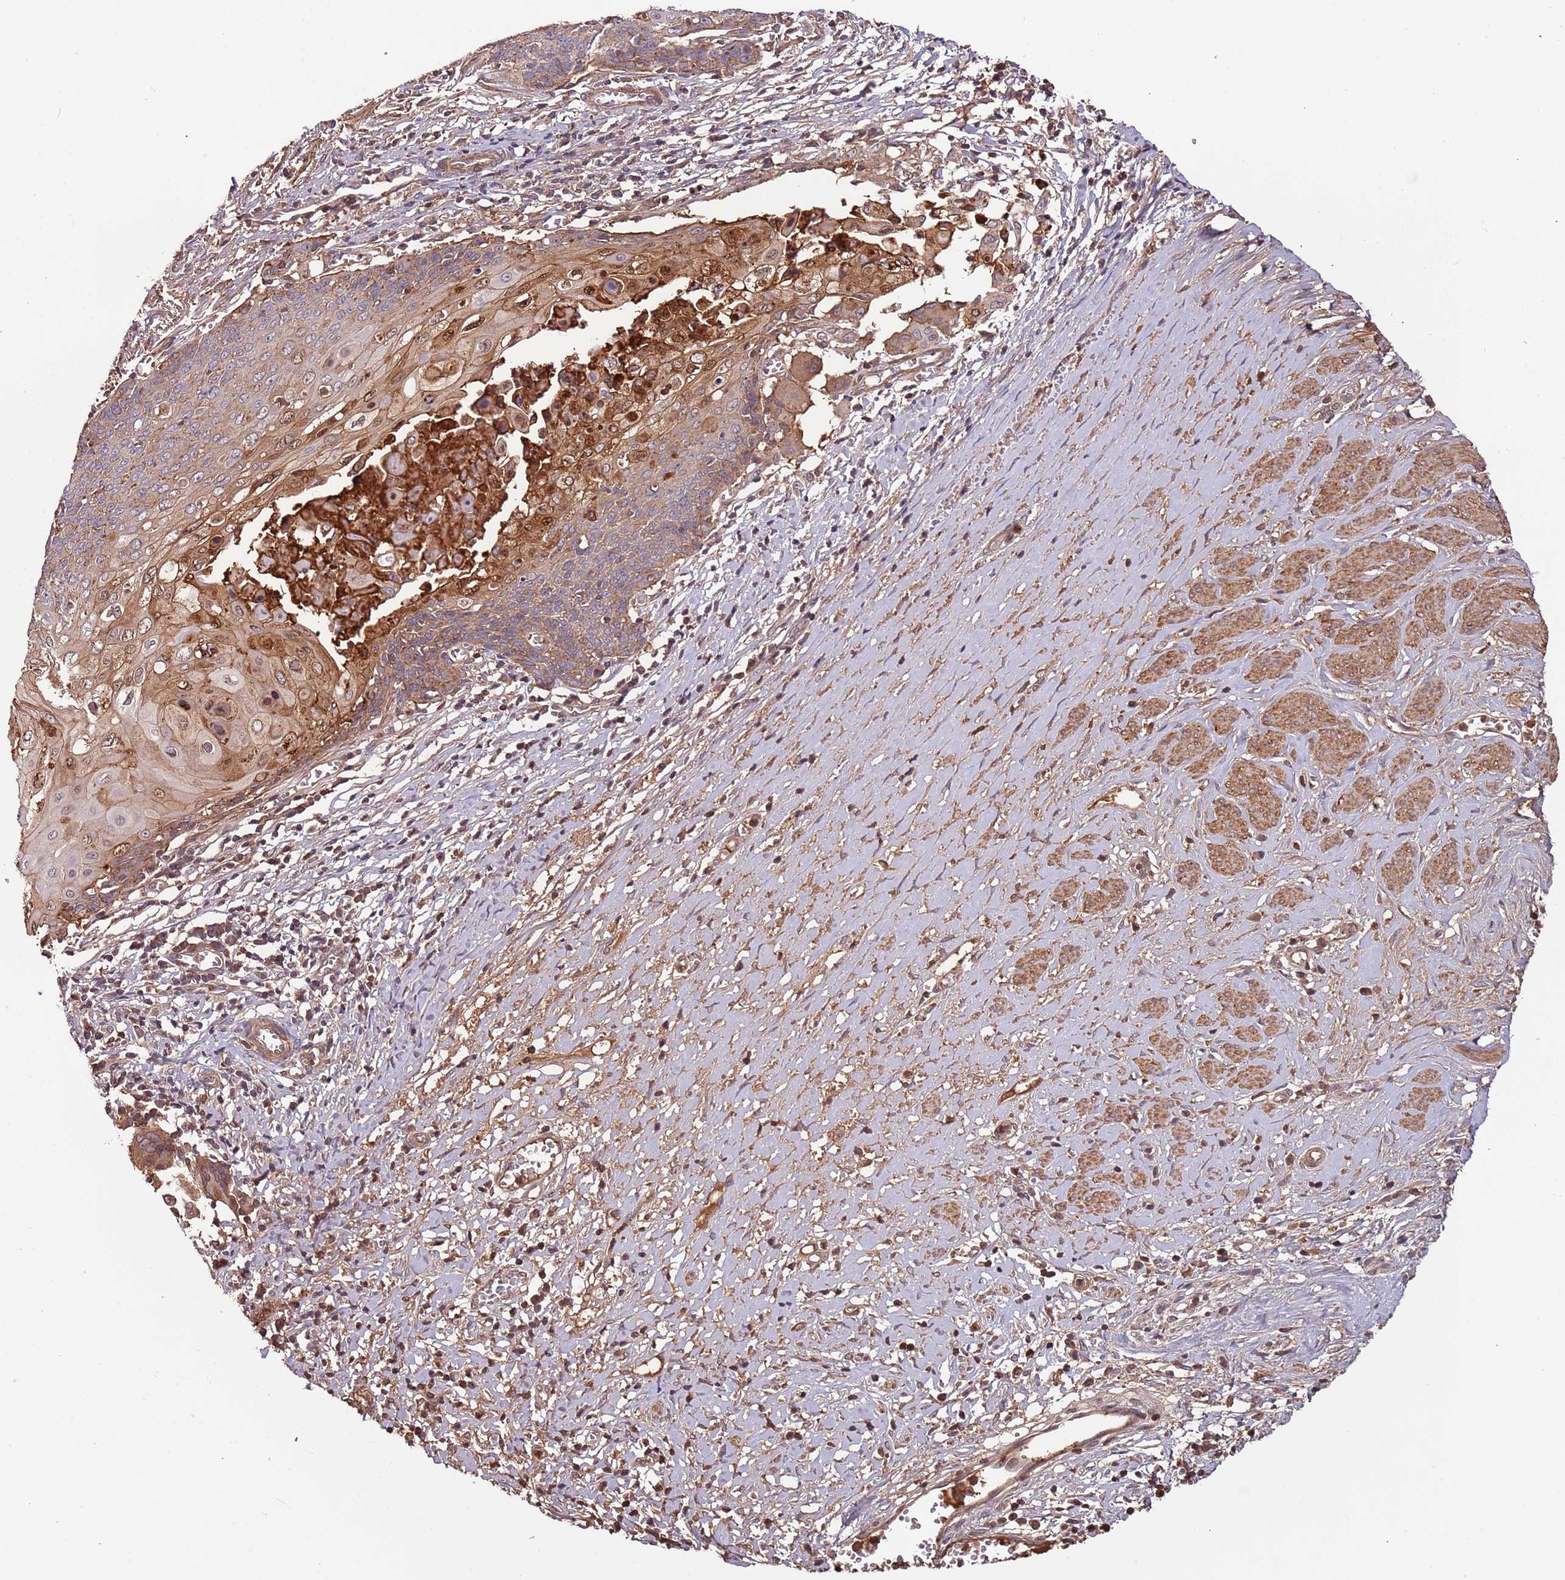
{"staining": {"intensity": "moderate", "quantity": "25%-75%", "location": "cytoplasmic/membranous,nuclear"}, "tissue": "cervical cancer", "cell_type": "Tumor cells", "image_type": "cancer", "snomed": [{"axis": "morphology", "description": "Squamous cell carcinoma, NOS"}, {"axis": "topography", "description": "Cervix"}], "caption": "A photomicrograph of cervical squamous cell carcinoma stained for a protein exhibits moderate cytoplasmic/membranous and nuclear brown staining in tumor cells.", "gene": "DENR", "patient": {"sex": "female", "age": 39}}